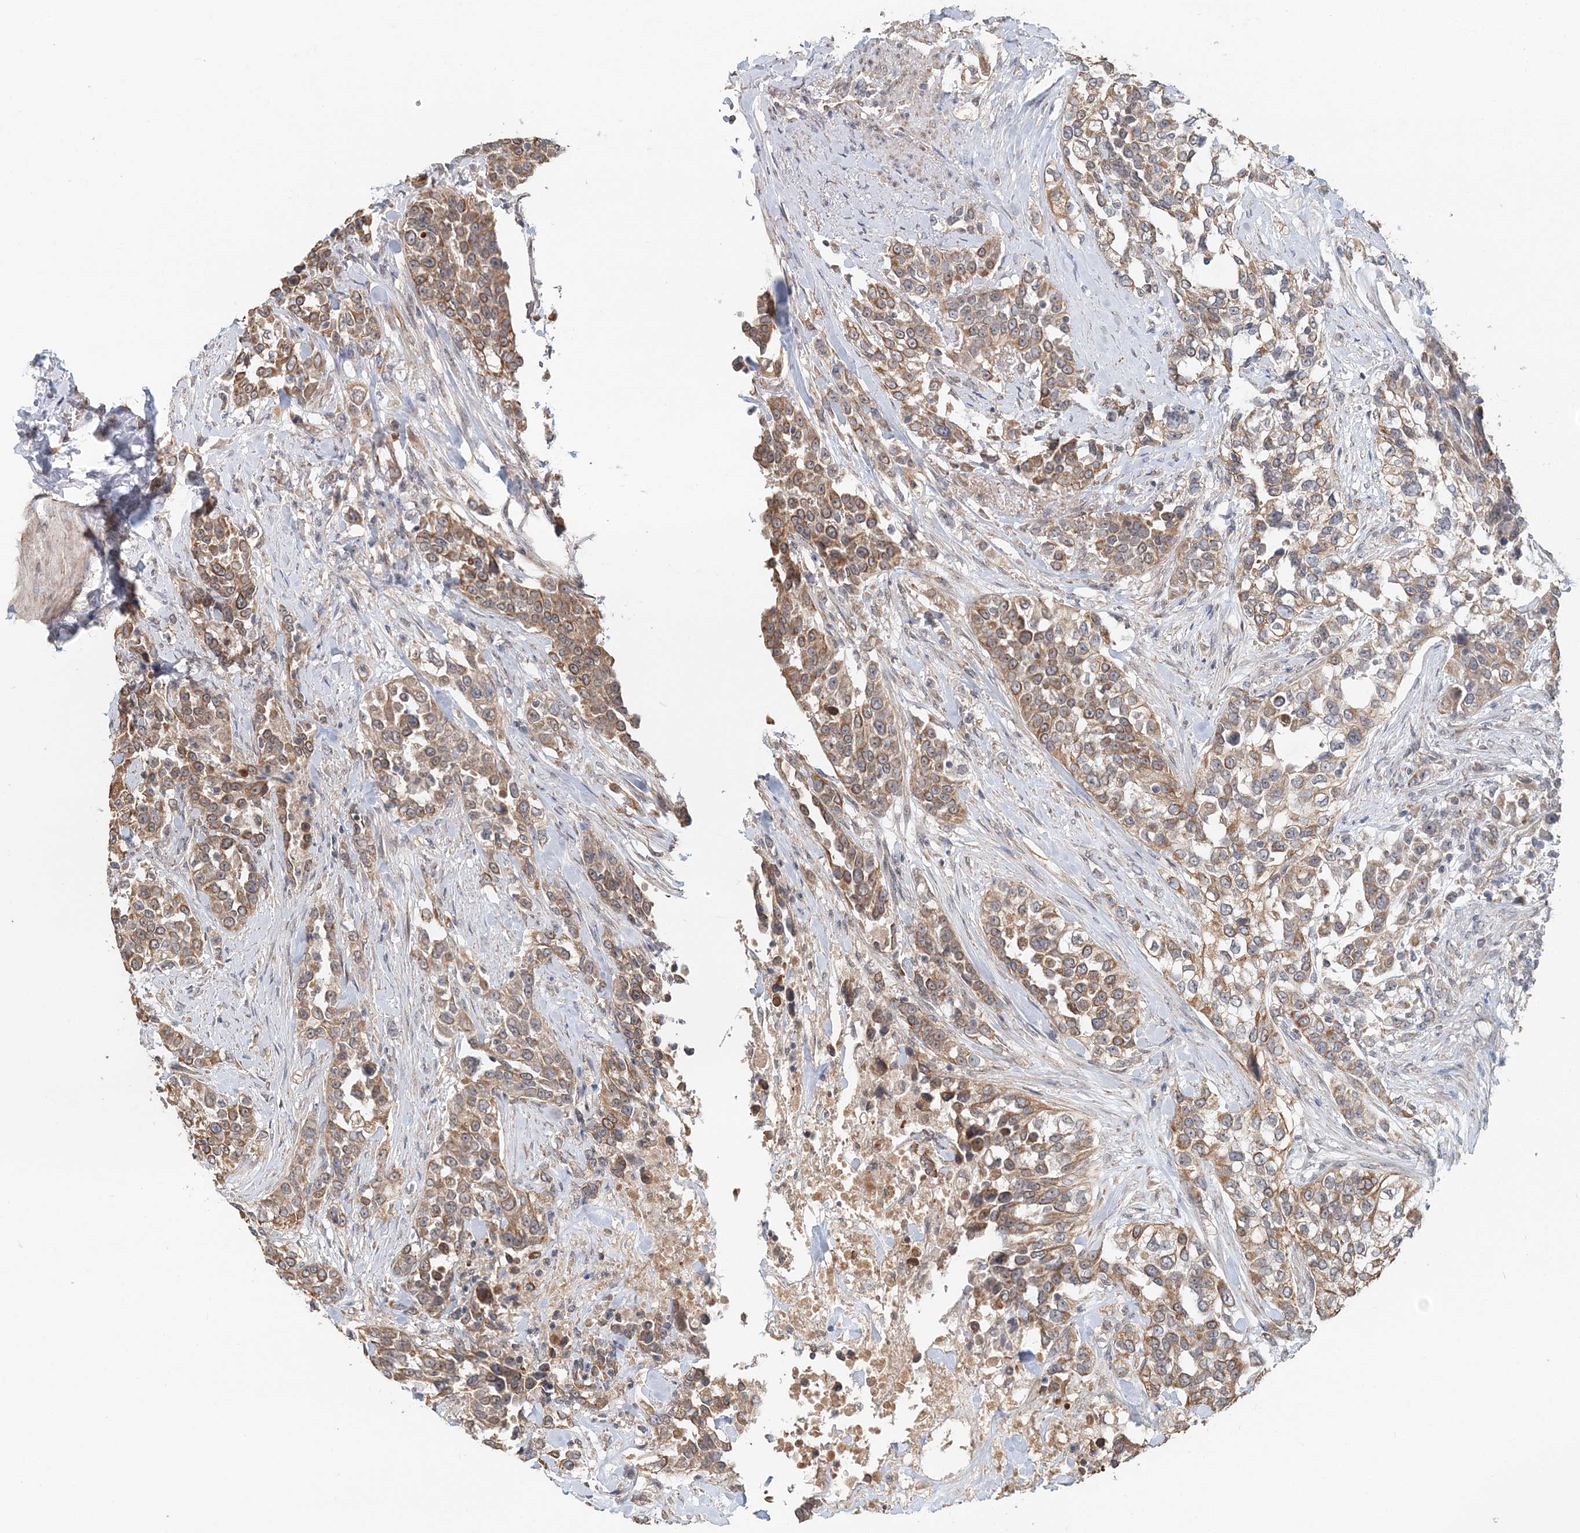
{"staining": {"intensity": "moderate", "quantity": ">75%", "location": "cytoplasmic/membranous"}, "tissue": "urothelial cancer", "cell_type": "Tumor cells", "image_type": "cancer", "snomed": [{"axis": "morphology", "description": "Urothelial carcinoma, High grade"}, {"axis": "topography", "description": "Urinary bladder"}], "caption": "Immunohistochemical staining of urothelial cancer displays medium levels of moderate cytoplasmic/membranous positivity in approximately >75% of tumor cells.", "gene": "FBXO38", "patient": {"sex": "female", "age": 80}}